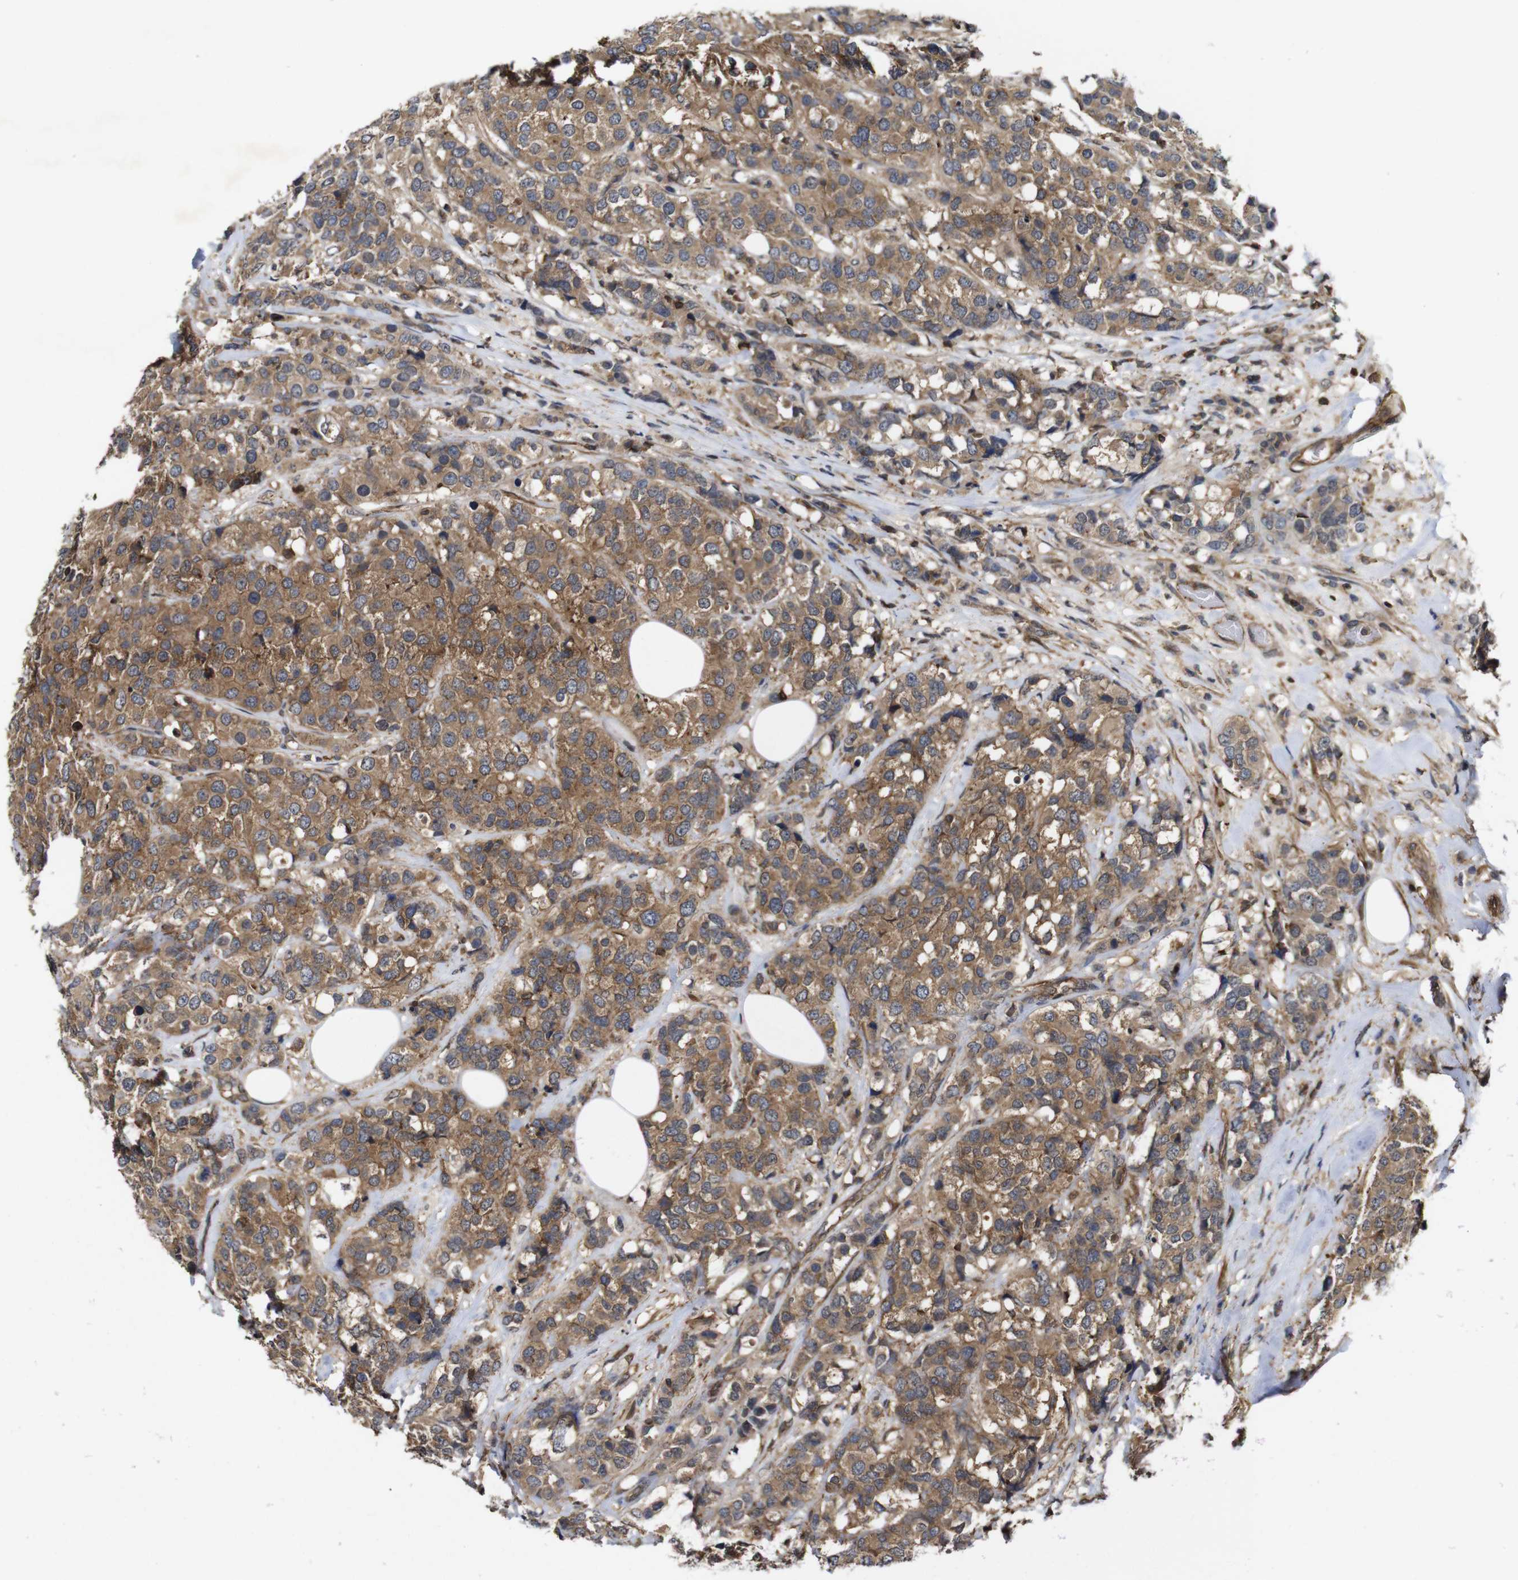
{"staining": {"intensity": "moderate", "quantity": ">75%", "location": "cytoplasmic/membranous"}, "tissue": "breast cancer", "cell_type": "Tumor cells", "image_type": "cancer", "snomed": [{"axis": "morphology", "description": "Lobular carcinoma"}, {"axis": "topography", "description": "Breast"}], "caption": "Immunohistochemical staining of breast cancer (lobular carcinoma) reveals moderate cytoplasmic/membranous protein expression in about >75% of tumor cells.", "gene": "NANOS1", "patient": {"sex": "female", "age": 59}}